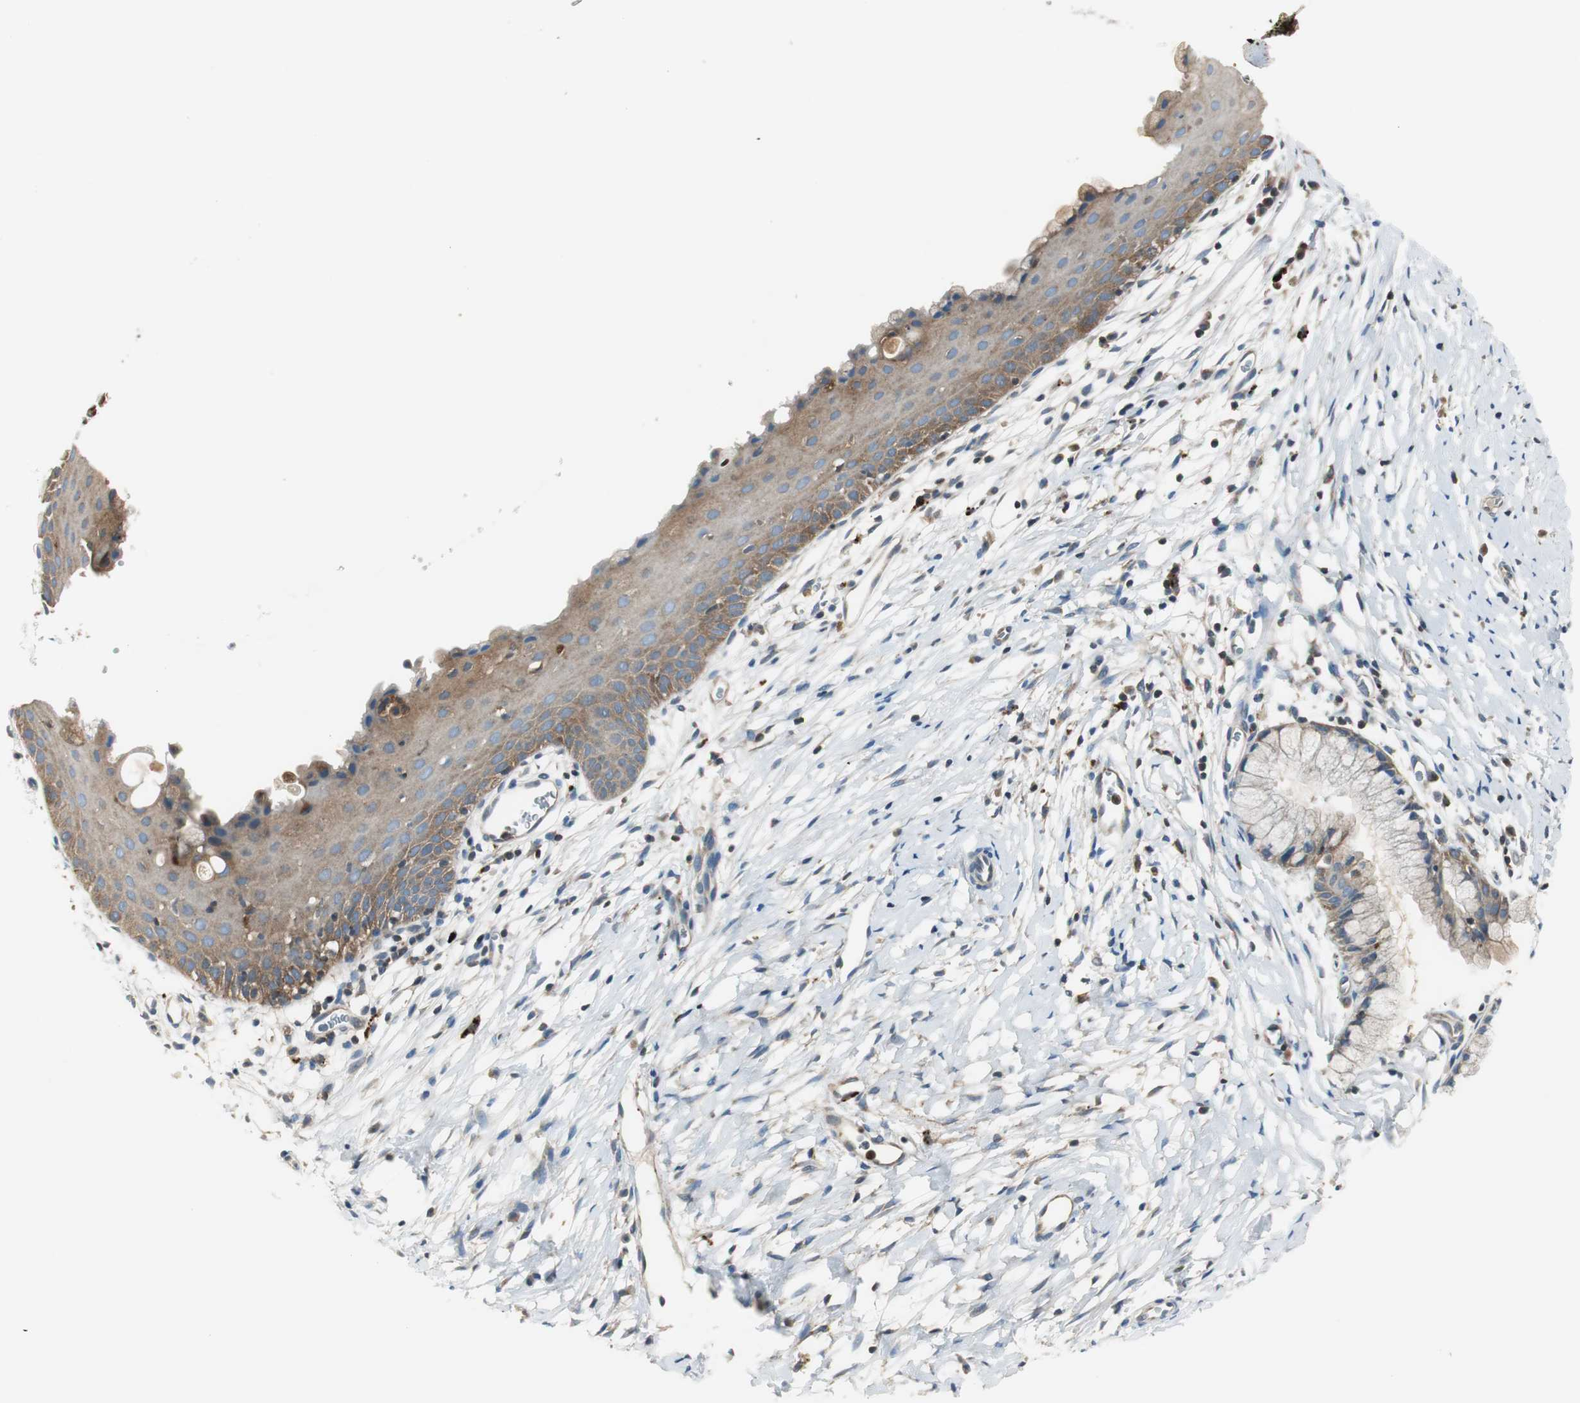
{"staining": {"intensity": "weak", "quantity": "<25%", "location": "cytoplasmic/membranous"}, "tissue": "cervix", "cell_type": "Glandular cells", "image_type": "normal", "snomed": [{"axis": "morphology", "description": "Normal tissue, NOS"}, {"axis": "topography", "description": "Cervix"}], "caption": "Immunohistochemical staining of normal human cervix exhibits no significant expression in glandular cells.", "gene": "NCK1", "patient": {"sex": "female", "age": 39}}